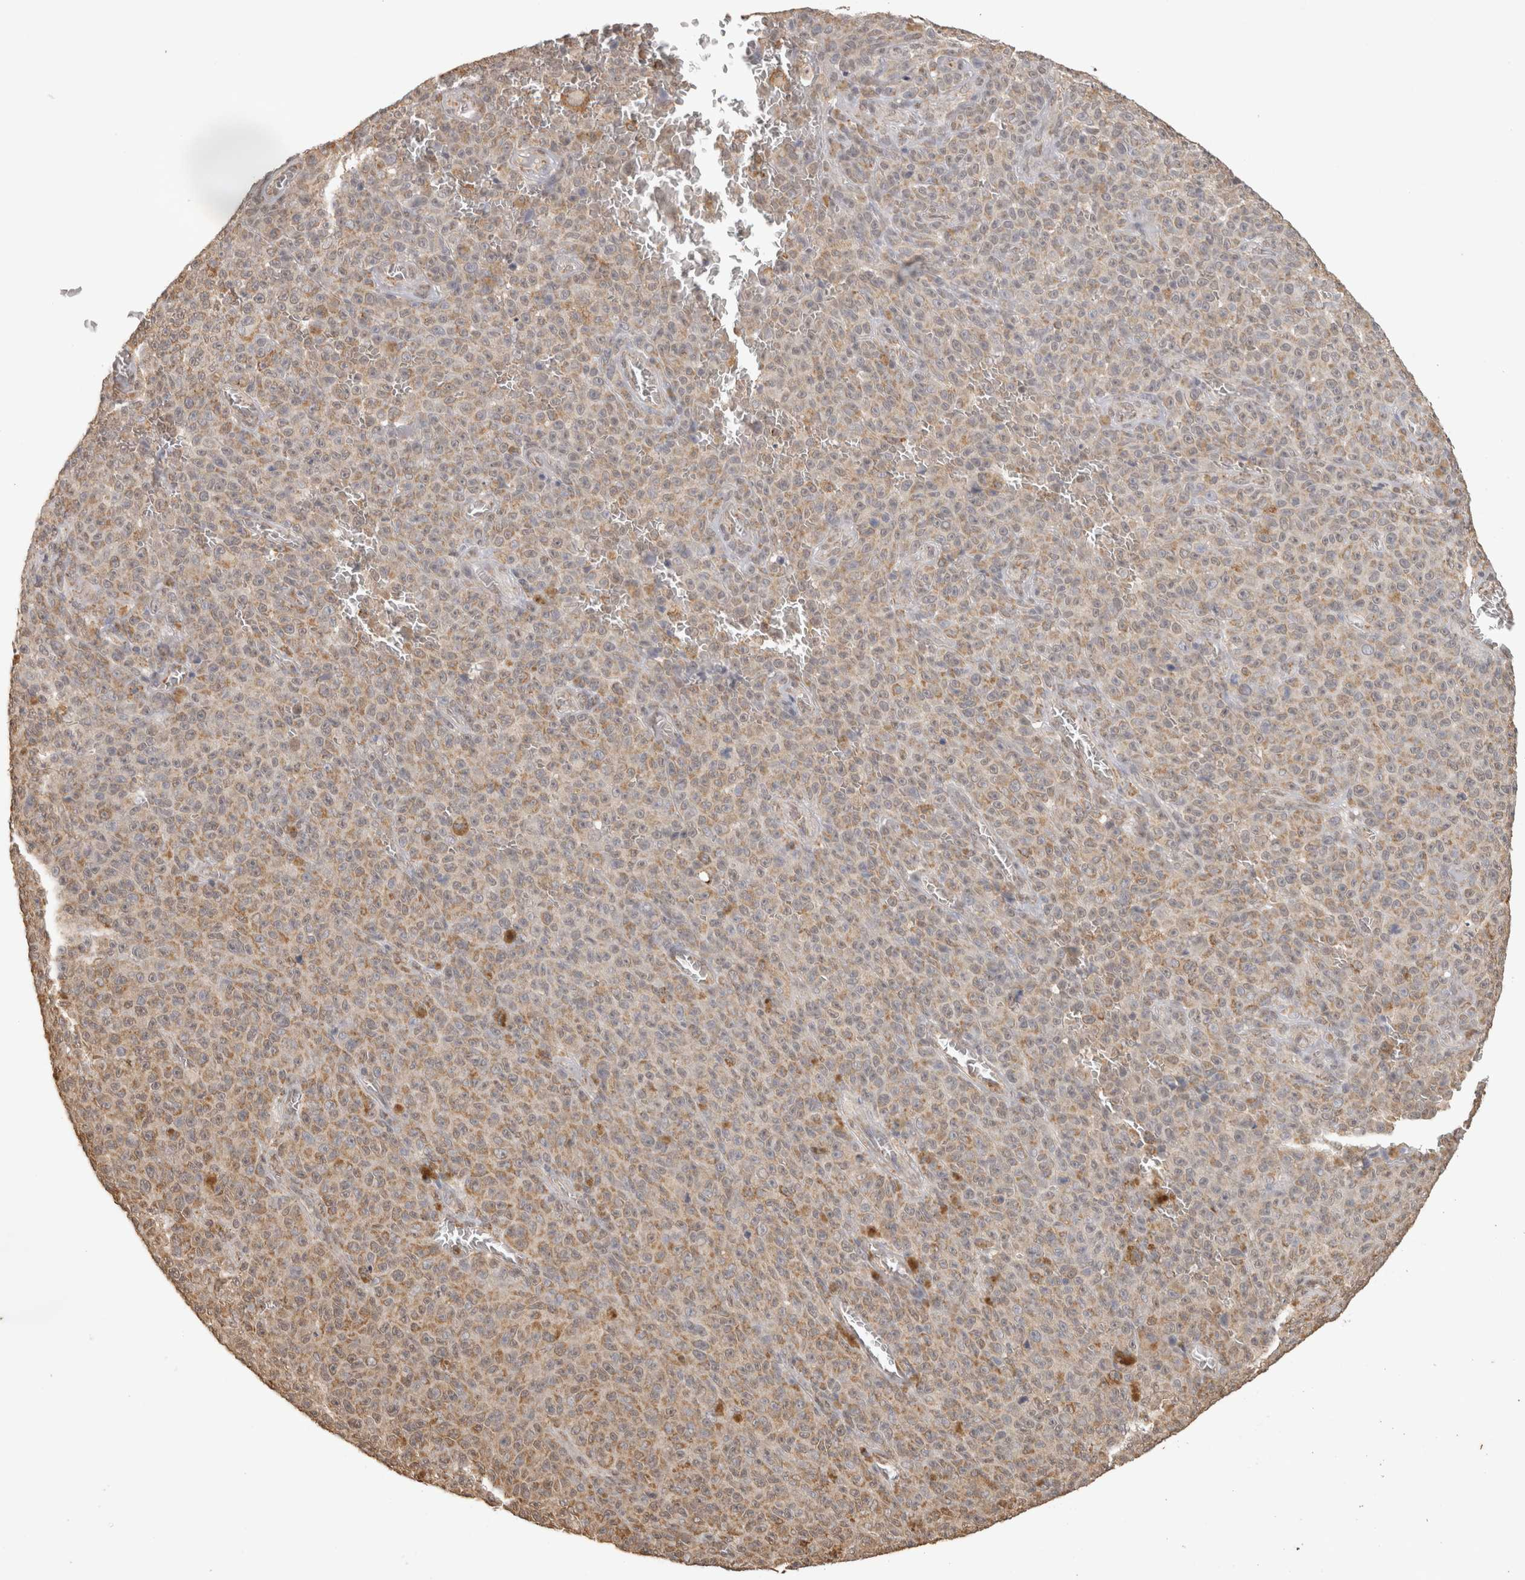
{"staining": {"intensity": "weak", "quantity": ">75%", "location": "cytoplasmic/membranous"}, "tissue": "melanoma", "cell_type": "Tumor cells", "image_type": "cancer", "snomed": [{"axis": "morphology", "description": "Malignant melanoma, NOS"}, {"axis": "topography", "description": "Skin"}], "caption": "Melanoma was stained to show a protein in brown. There is low levels of weak cytoplasmic/membranous staining in about >75% of tumor cells.", "gene": "BNIP3L", "patient": {"sex": "female", "age": 82}}